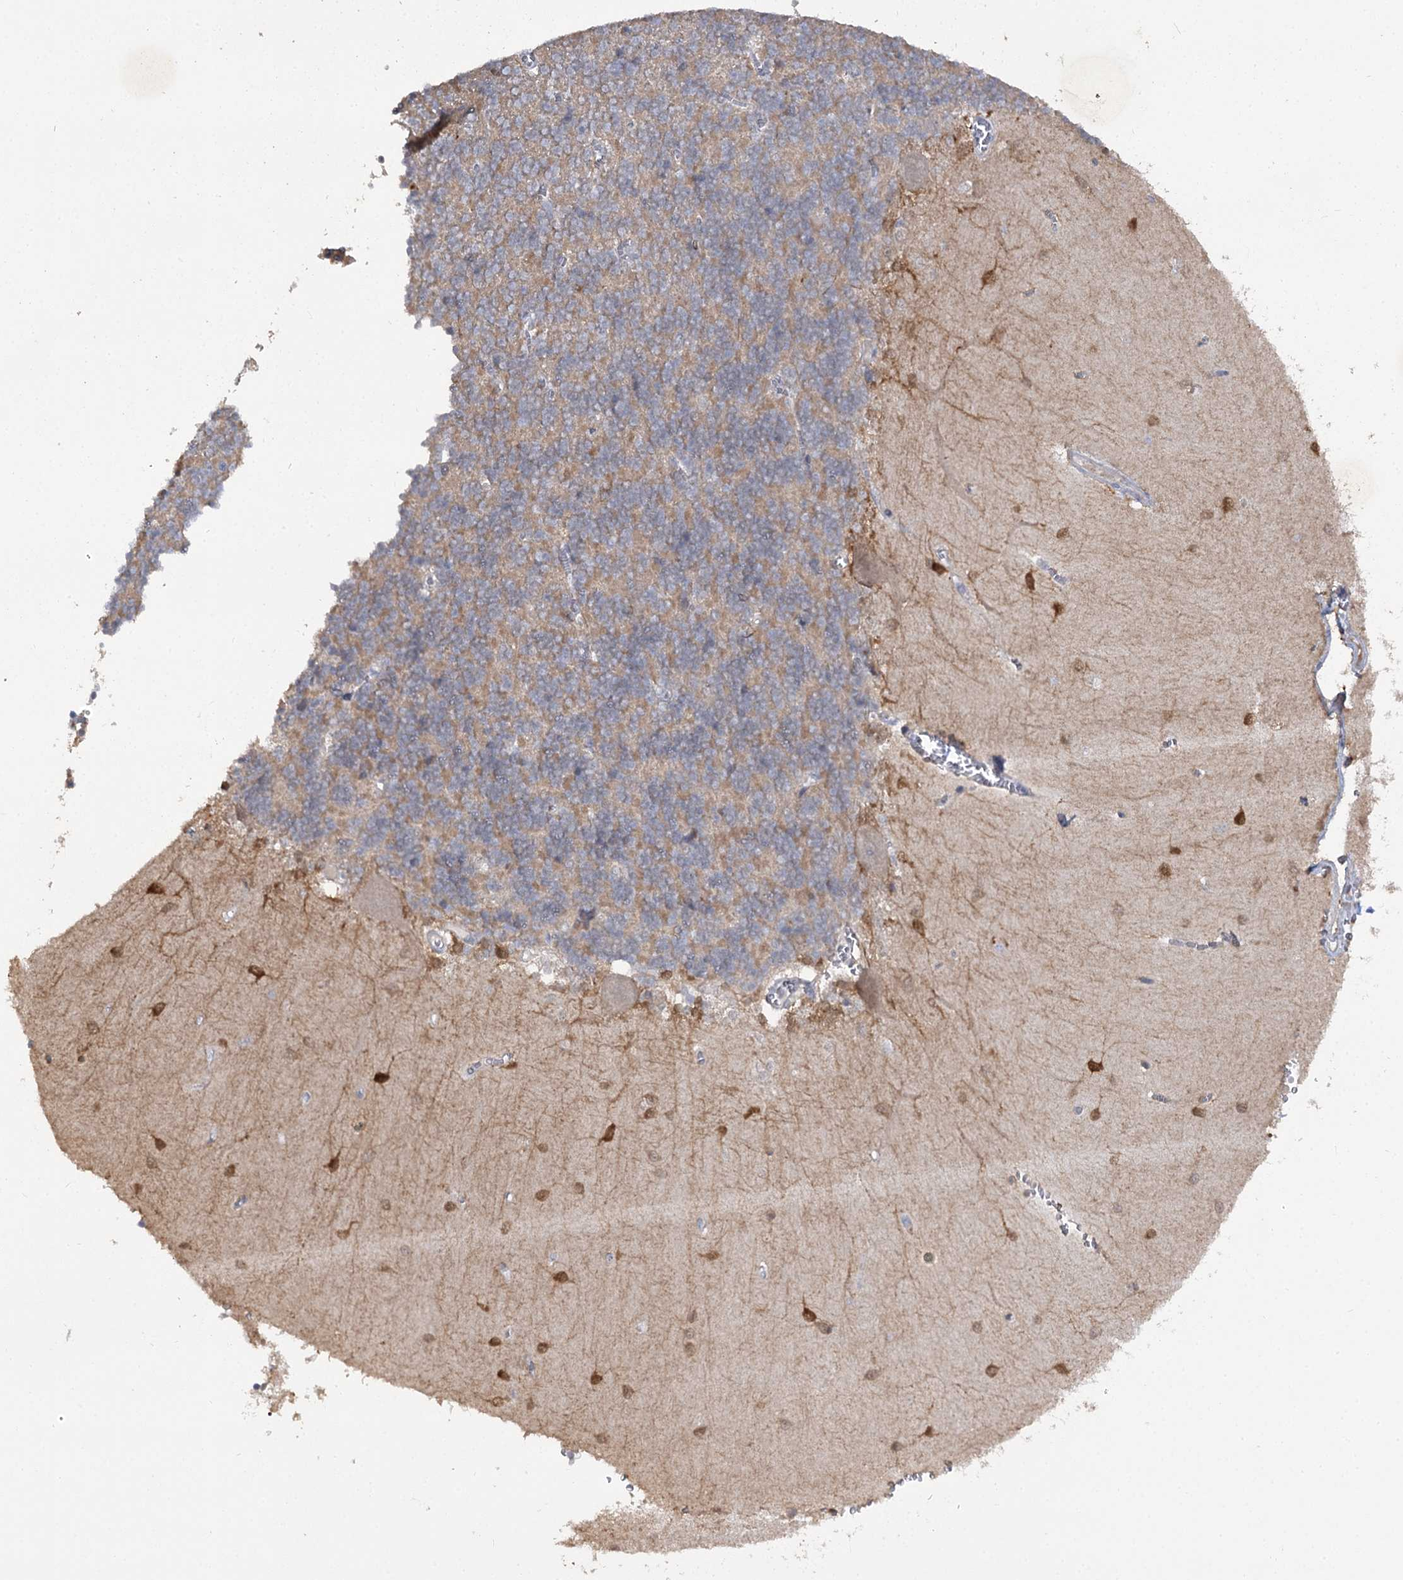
{"staining": {"intensity": "weak", "quantity": "<25%", "location": "cytoplasmic/membranous"}, "tissue": "cerebellum", "cell_type": "Cells in granular layer", "image_type": "normal", "snomed": [{"axis": "morphology", "description": "Normal tissue, NOS"}, {"axis": "topography", "description": "Cerebellum"}], "caption": "This is an IHC histopathology image of normal human cerebellum. There is no expression in cells in granular layer.", "gene": "PHYHIPL", "patient": {"sex": "male", "age": 37}}